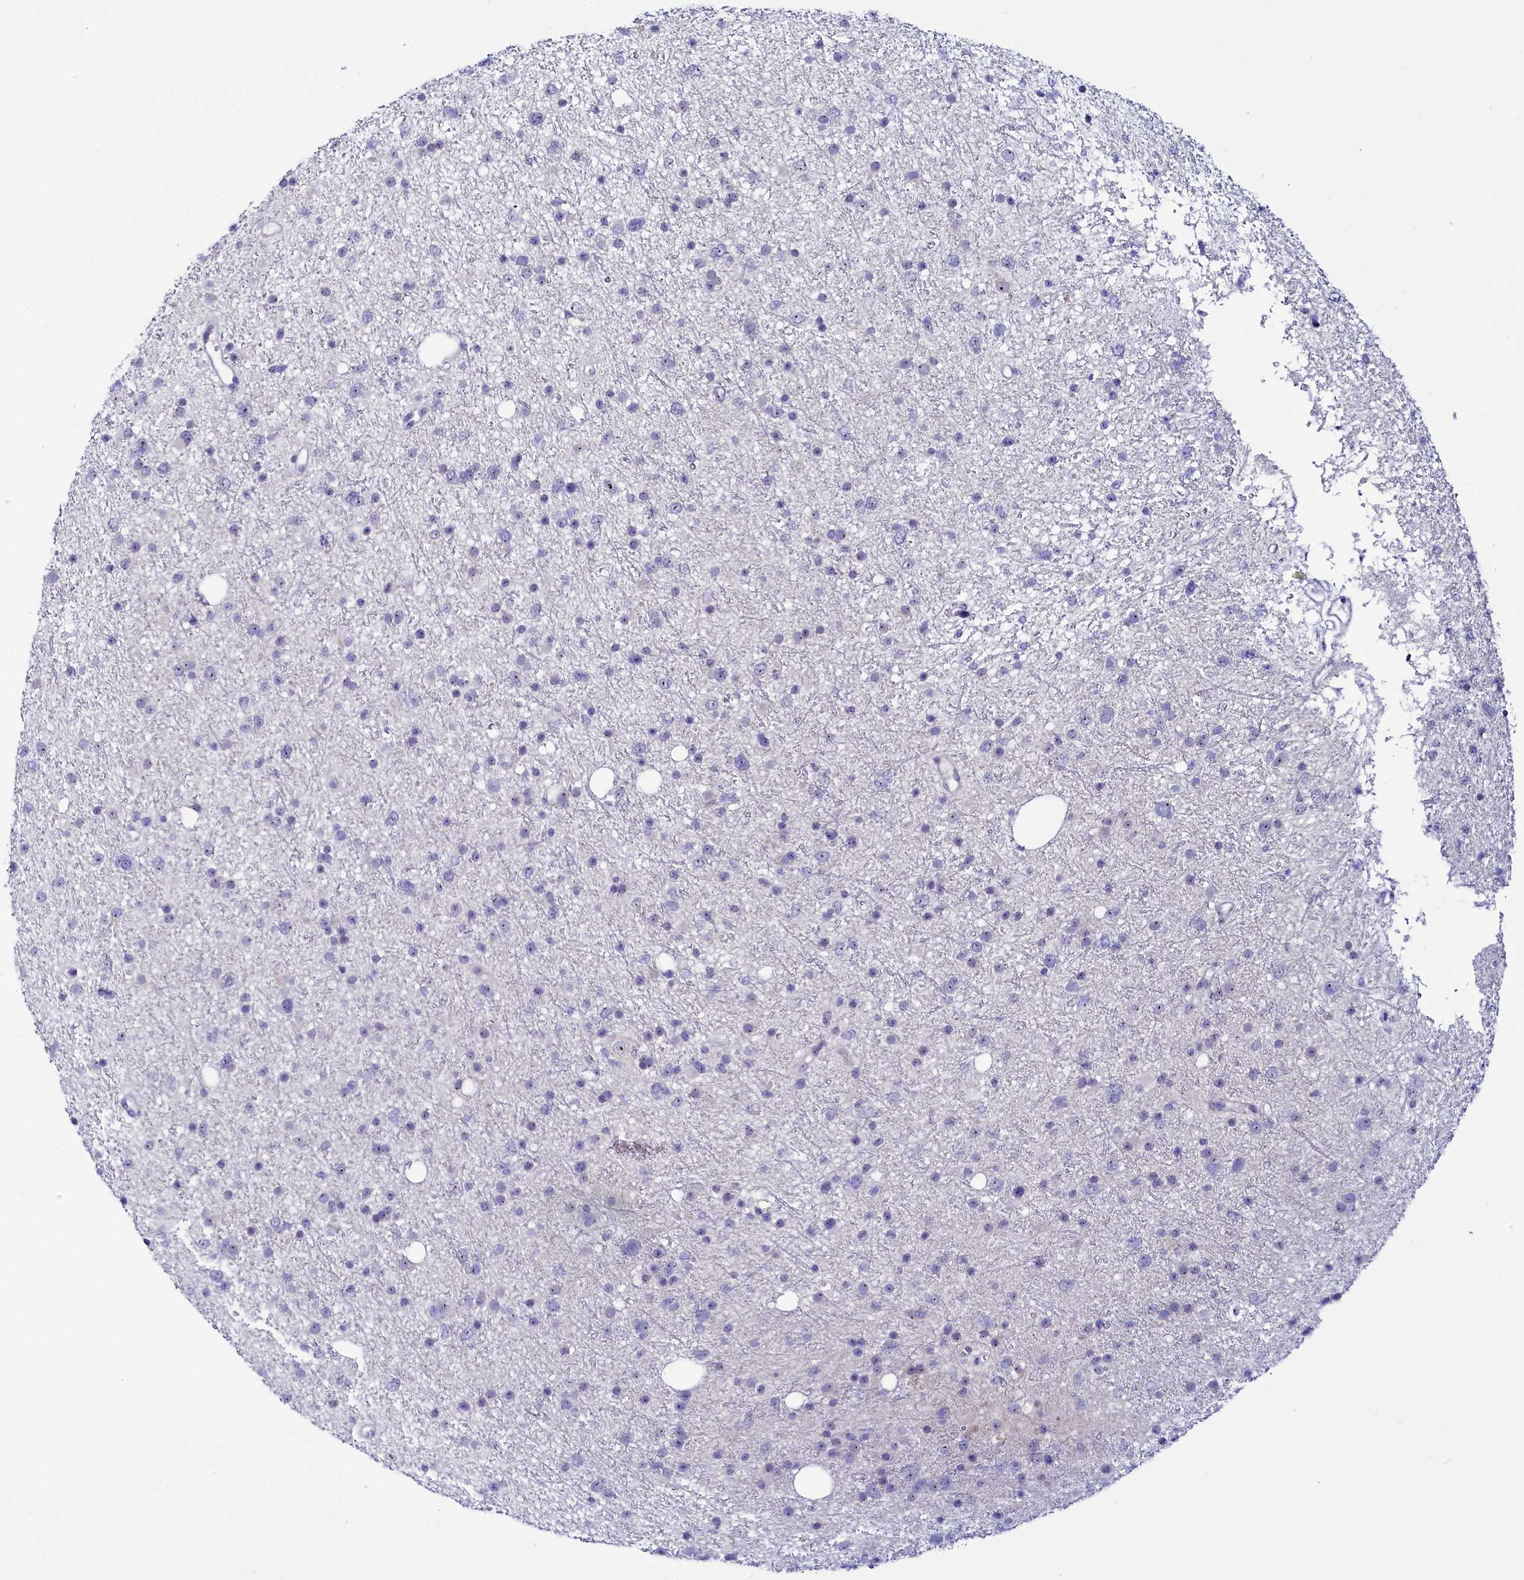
{"staining": {"intensity": "negative", "quantity": "none", "location": "none"}, "tissue": "glioma", "cell_type": "Tumor cells", "image_type": "cancer", "snomed": [{"axis": "morphology", "description": "Glioma, malignant, Low grade"}, {"axis": "topography", "description": "Cerebral cortex"}], "caption": "This is an IHC image of human malignant glioma (low-grade). There is no staining in tumor cells.", "gene": "TCOF1", "patient": {"sex": "female", "age": 39}}